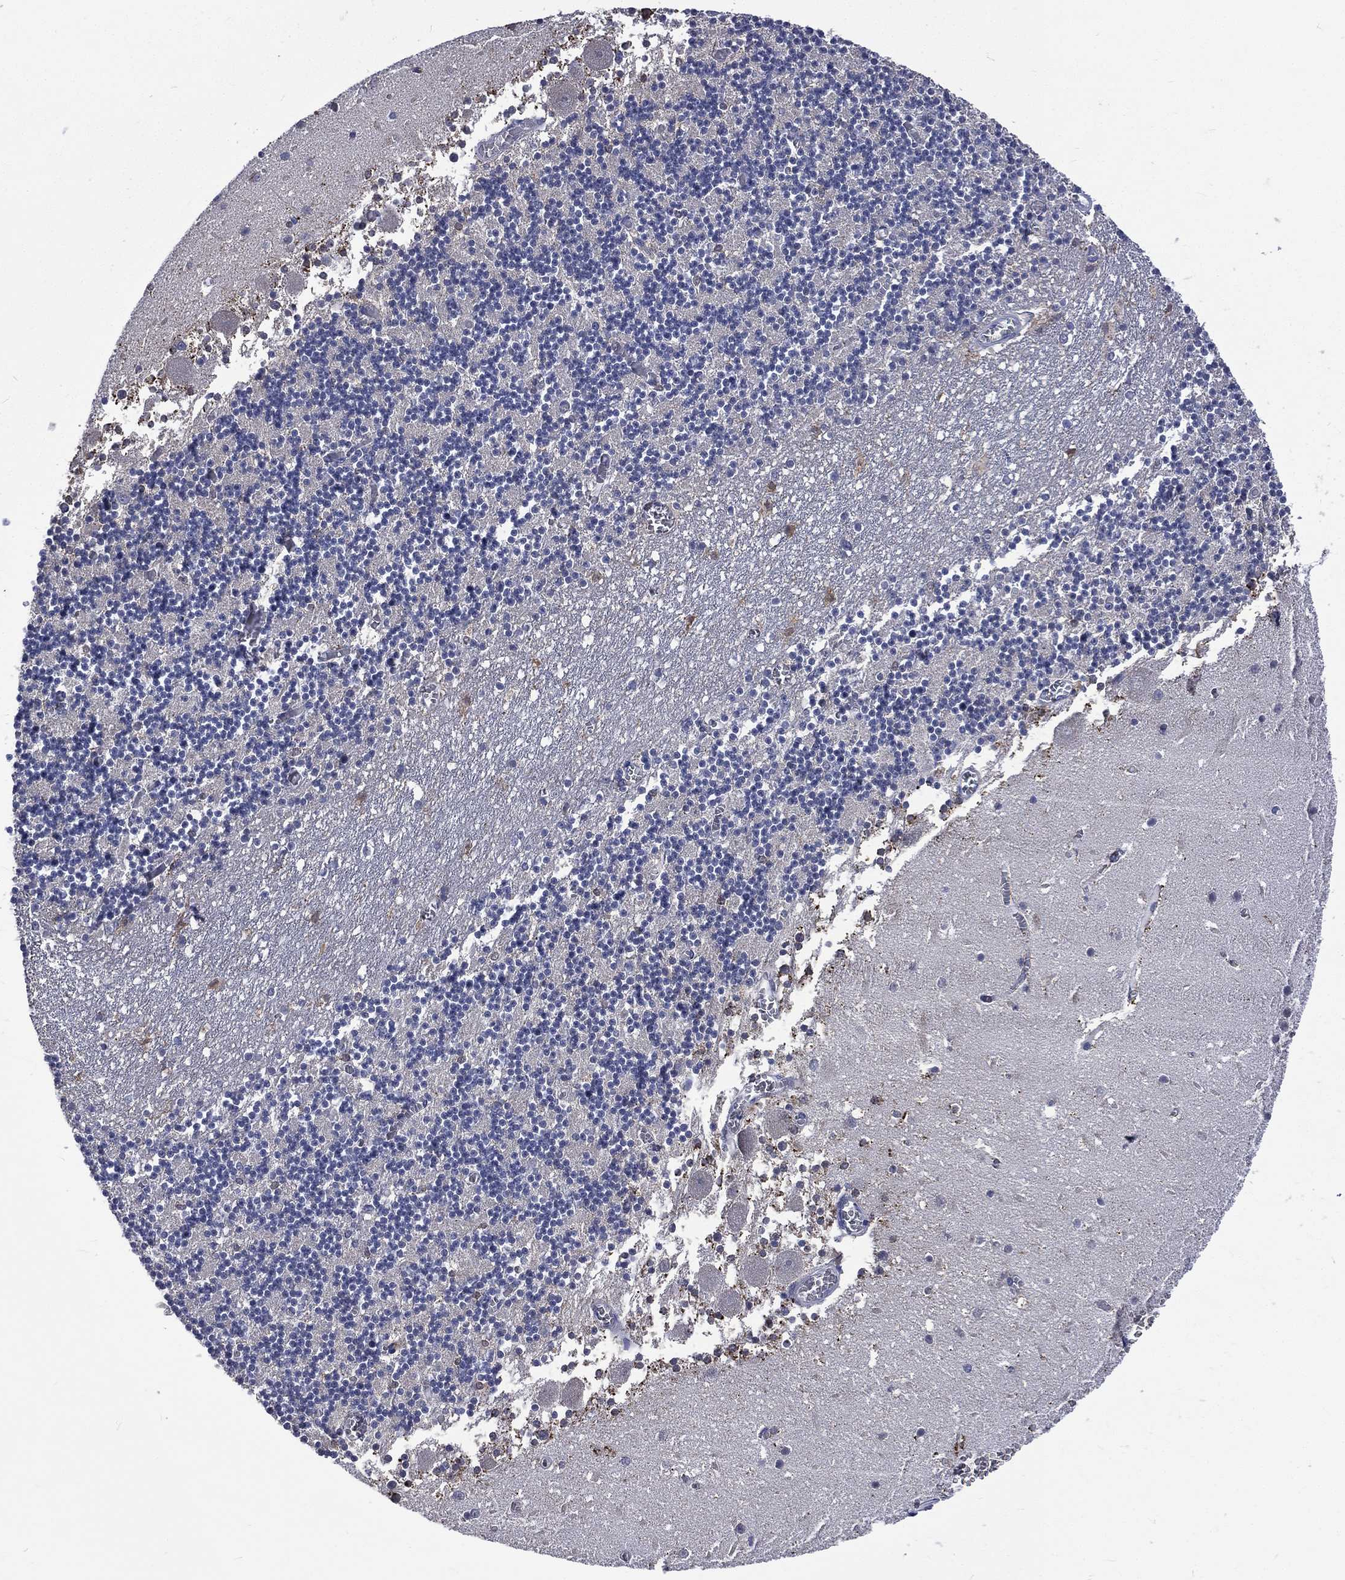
{"staining": {"intensity": "negative", "quantity": "none", "location": "none"}, "tissue": "cerebellum", "cell_type": "Cells in granular layer", "image_type": "normal", "snomed": [{"axis": "morphology", "description": "Normal tissue, NOS"}, {"axis": "topography", "description": "Cerebellum"}], "caption": "DAB (3,3'-diaminobenzidine) immunohistochemical staining of benign human cerebellum displays no significant expression in cells in granular layer. Brightfield microscopy of IHC stained with DAB (3,3'-diaminobenzidine) (brown) and hematoxylin (blue), captured at high magnification.", "gene": "CA12", "patient": {"sex": "female", "age": 28}}